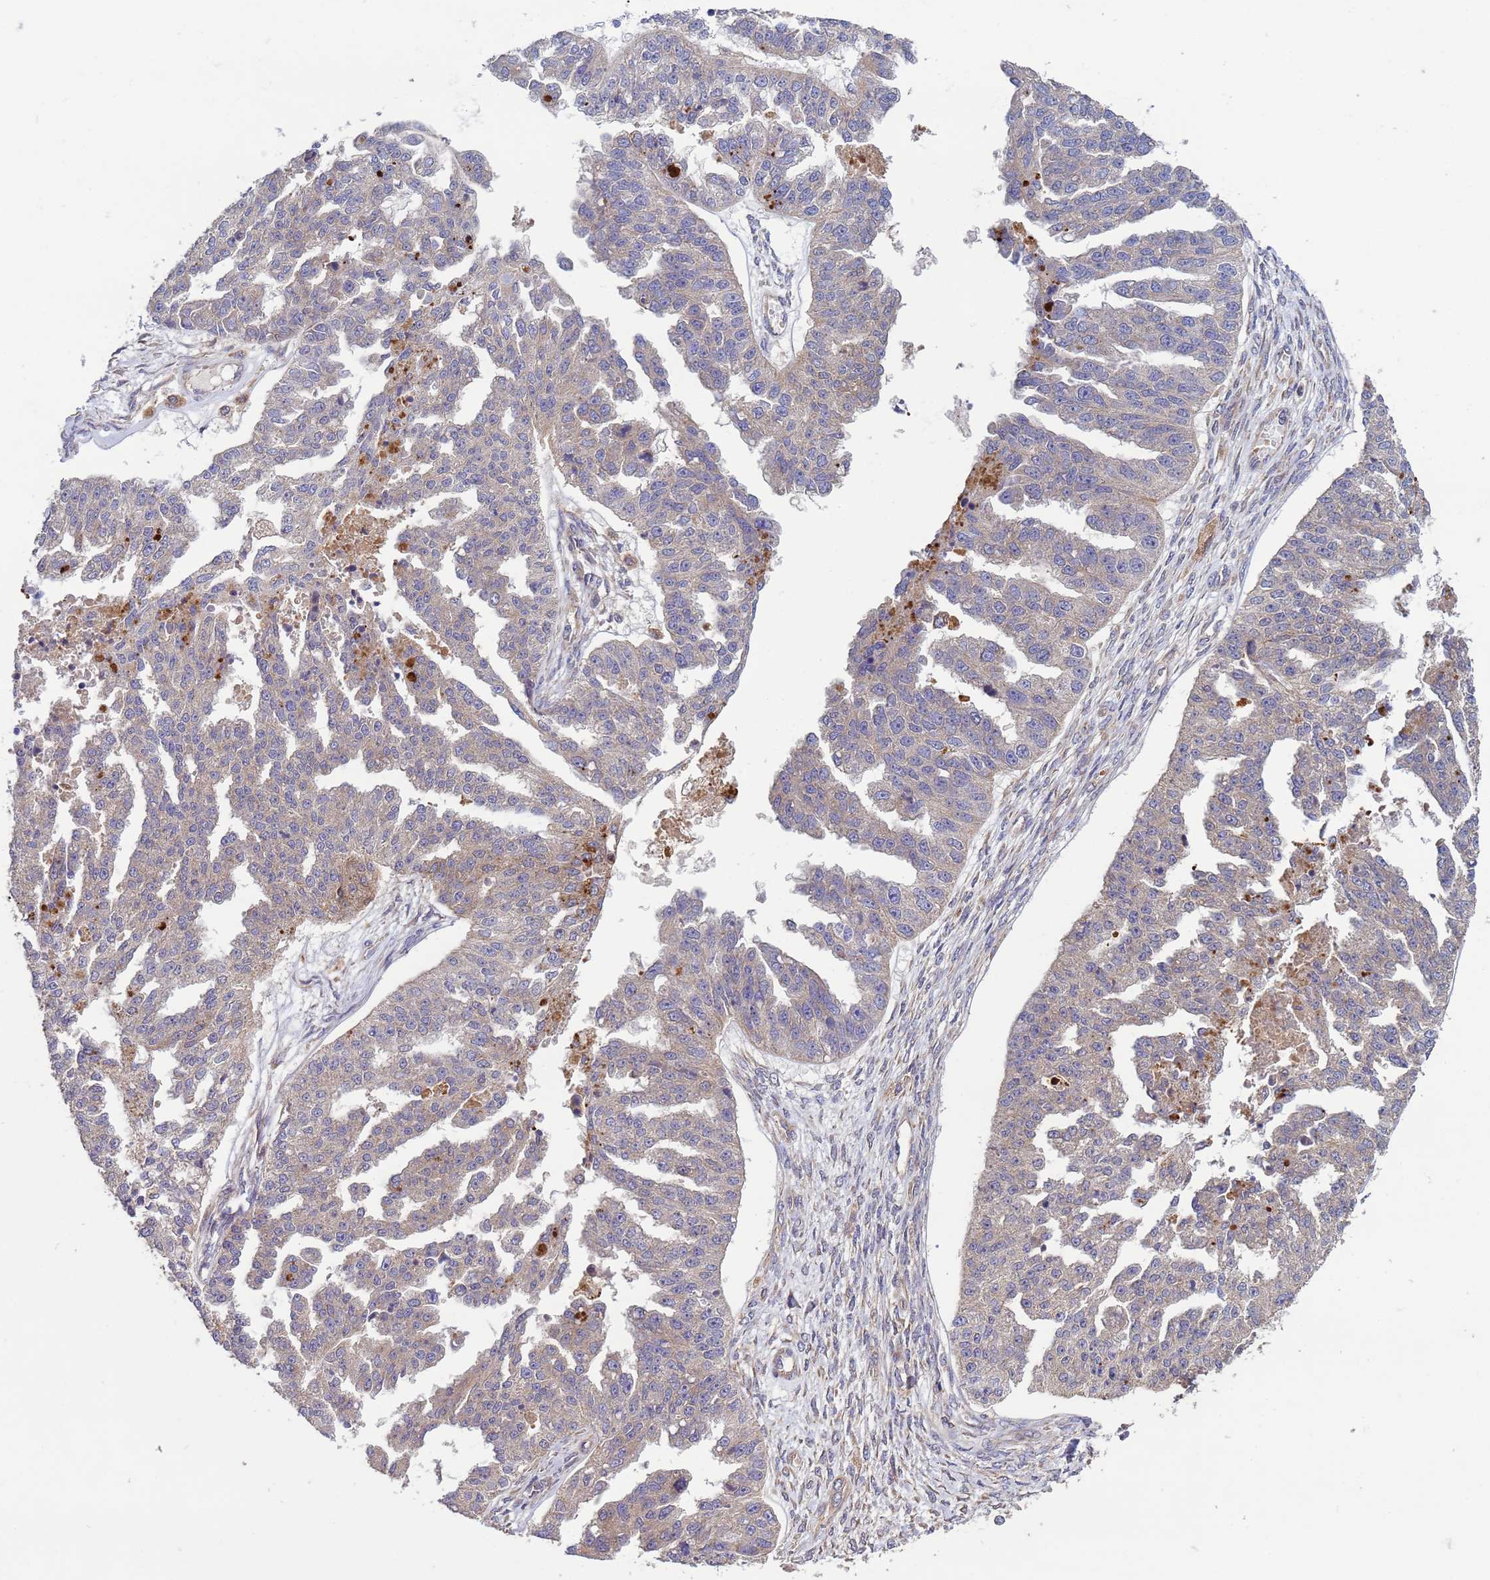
{"staining": {"intensity": "weak", "quantity": "<25%", "location": "cytoplasmic/membranous"}, "tissue": "ovarian cancer", "cell_type": "Tumor cells", "image_type": "cancer", "snomed": [{"axis": "morphology", "description": "Cystadenocarcinoma, serous, NOS"}, {"axis": "topography", "description": "Ovary"}], "caption": "There is no significant positivity in tumor cells of ovarian cancer (serous cystadenocarcinoma).", "gene": "RAB10", "patient": {"sex": "female", "age": 58}}